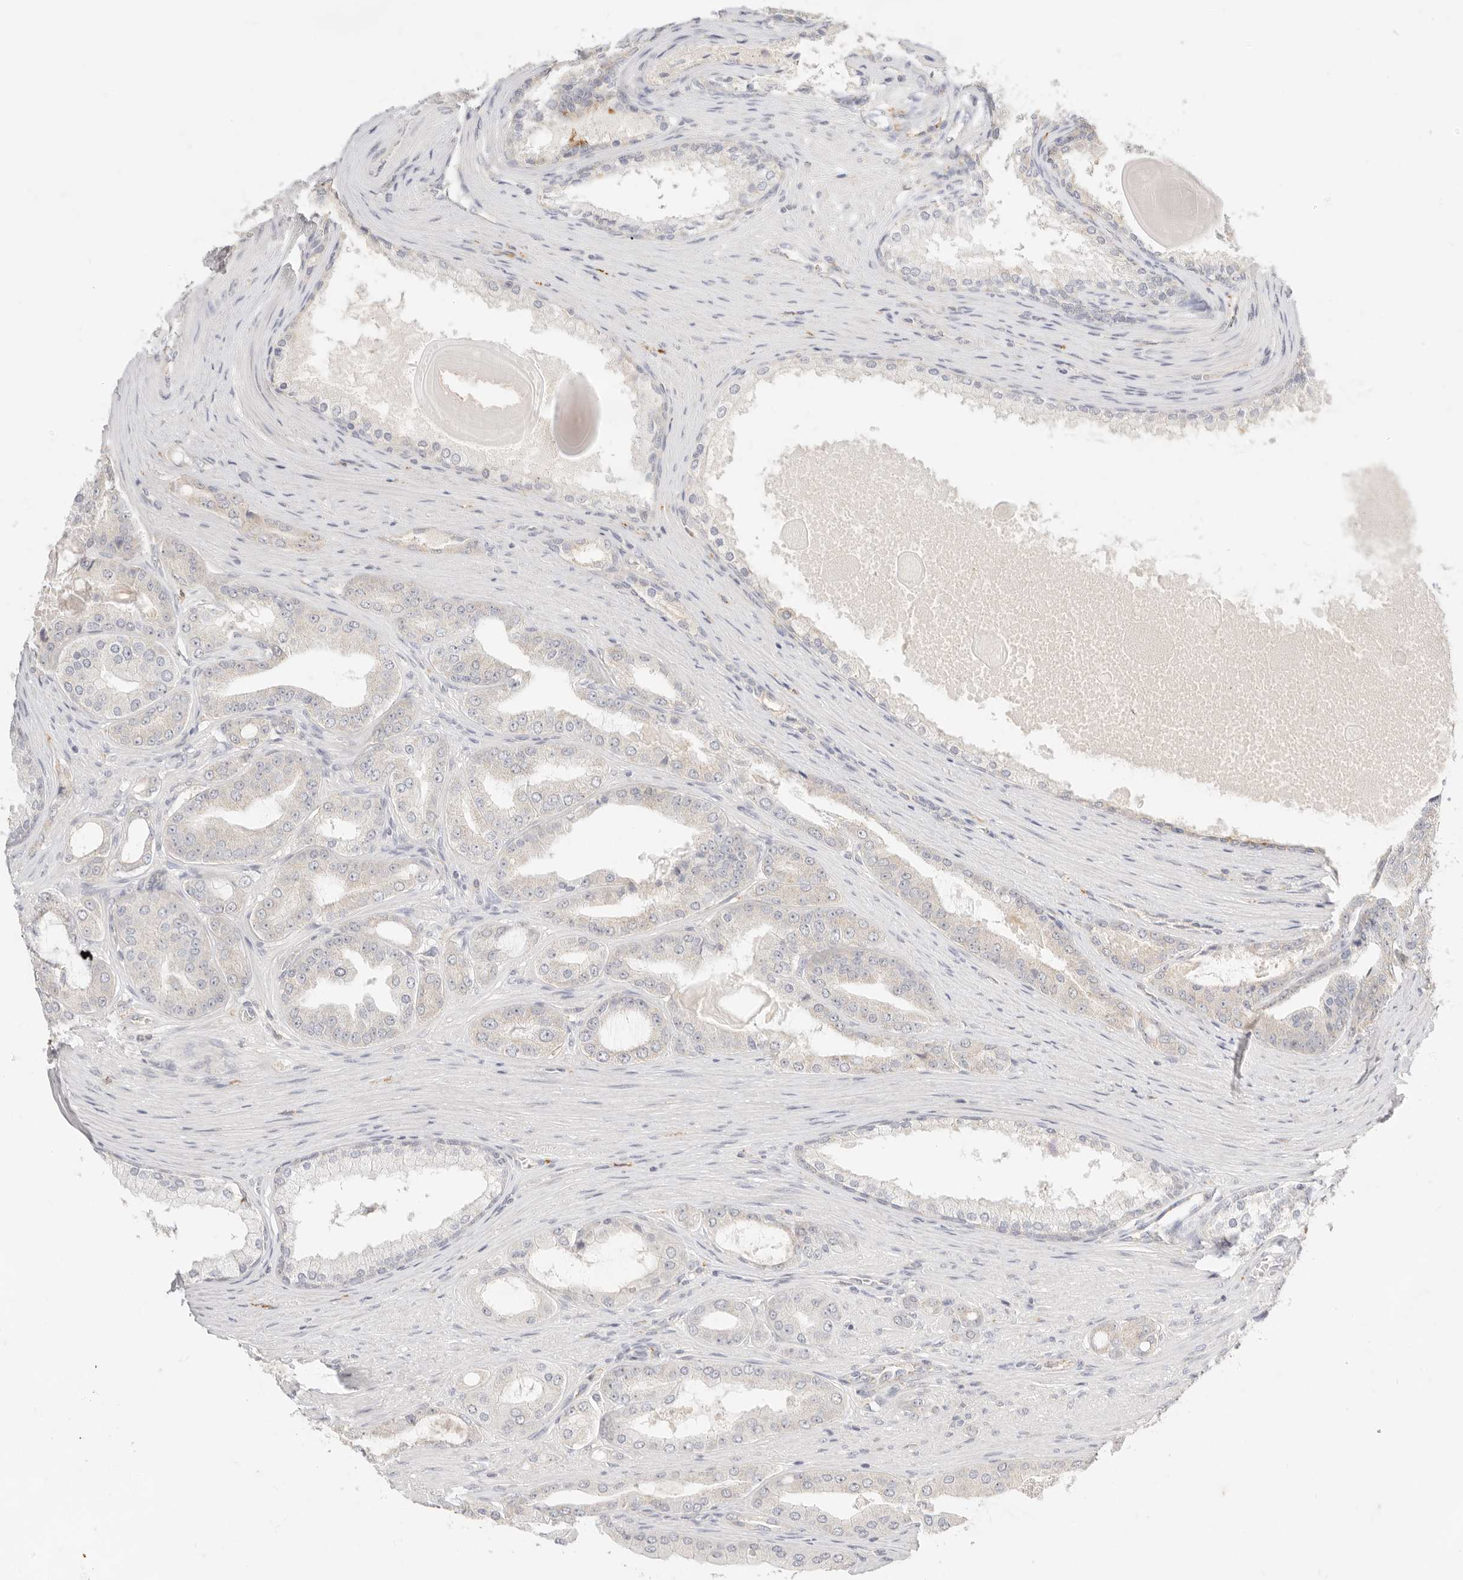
{"staining": {"intensity": "negative", "quantity": "none", "location": "none"}, "tissue": "prostate cancer", "cell_type": "Tumor cells", "image_type": "cancer", "snomed": [{"axis": "morphology", "description": "Adenocarcinoma, High grade"}, {"axis": "topography", "description": "Prostate"}], "caption": "A high-resolution micrograph shows immunohistochemistry (IHC) staining of prostate cancer (high-grade adenocarcinoma), which reveals no significant expression in tumor cells.", "gene": "HK2", "patient": {"sex": "male", "age": 60}}